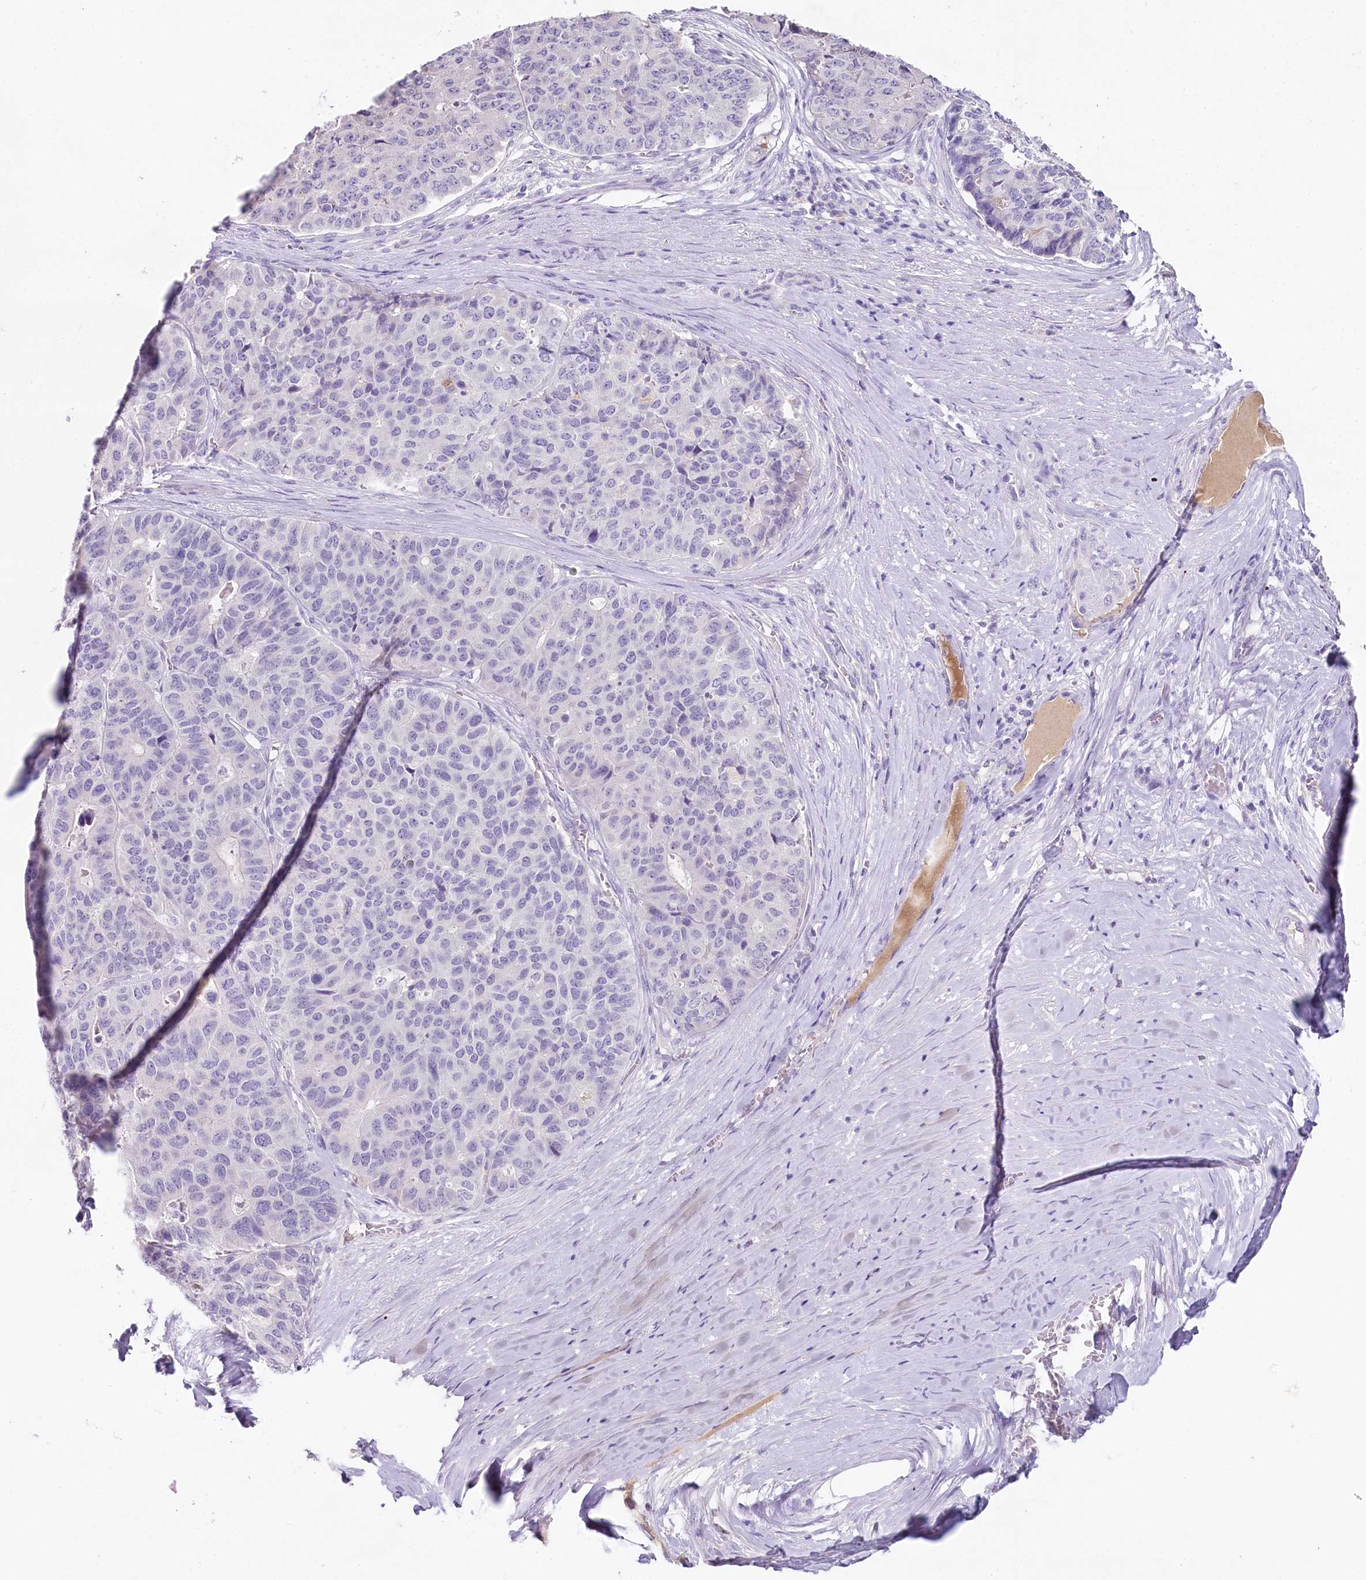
{"staining": {"intensity": "negative", "quantity": "none", "location": "none"}, "tissue": "pancreatic cancer", "cell_type": "Tumor cells", "image_type": "cancer", "snomed": [{"axis": "morphology", "description": "Adenocarcinoma, NOS"}, {"axis": "topography", "description": "Pancreas"}], "caption": "Tumor cells show no significant positivity in pancreatic adenocarcinoma.", "gene": "HPD", "patient": {"sex": "male", "age": 50}}